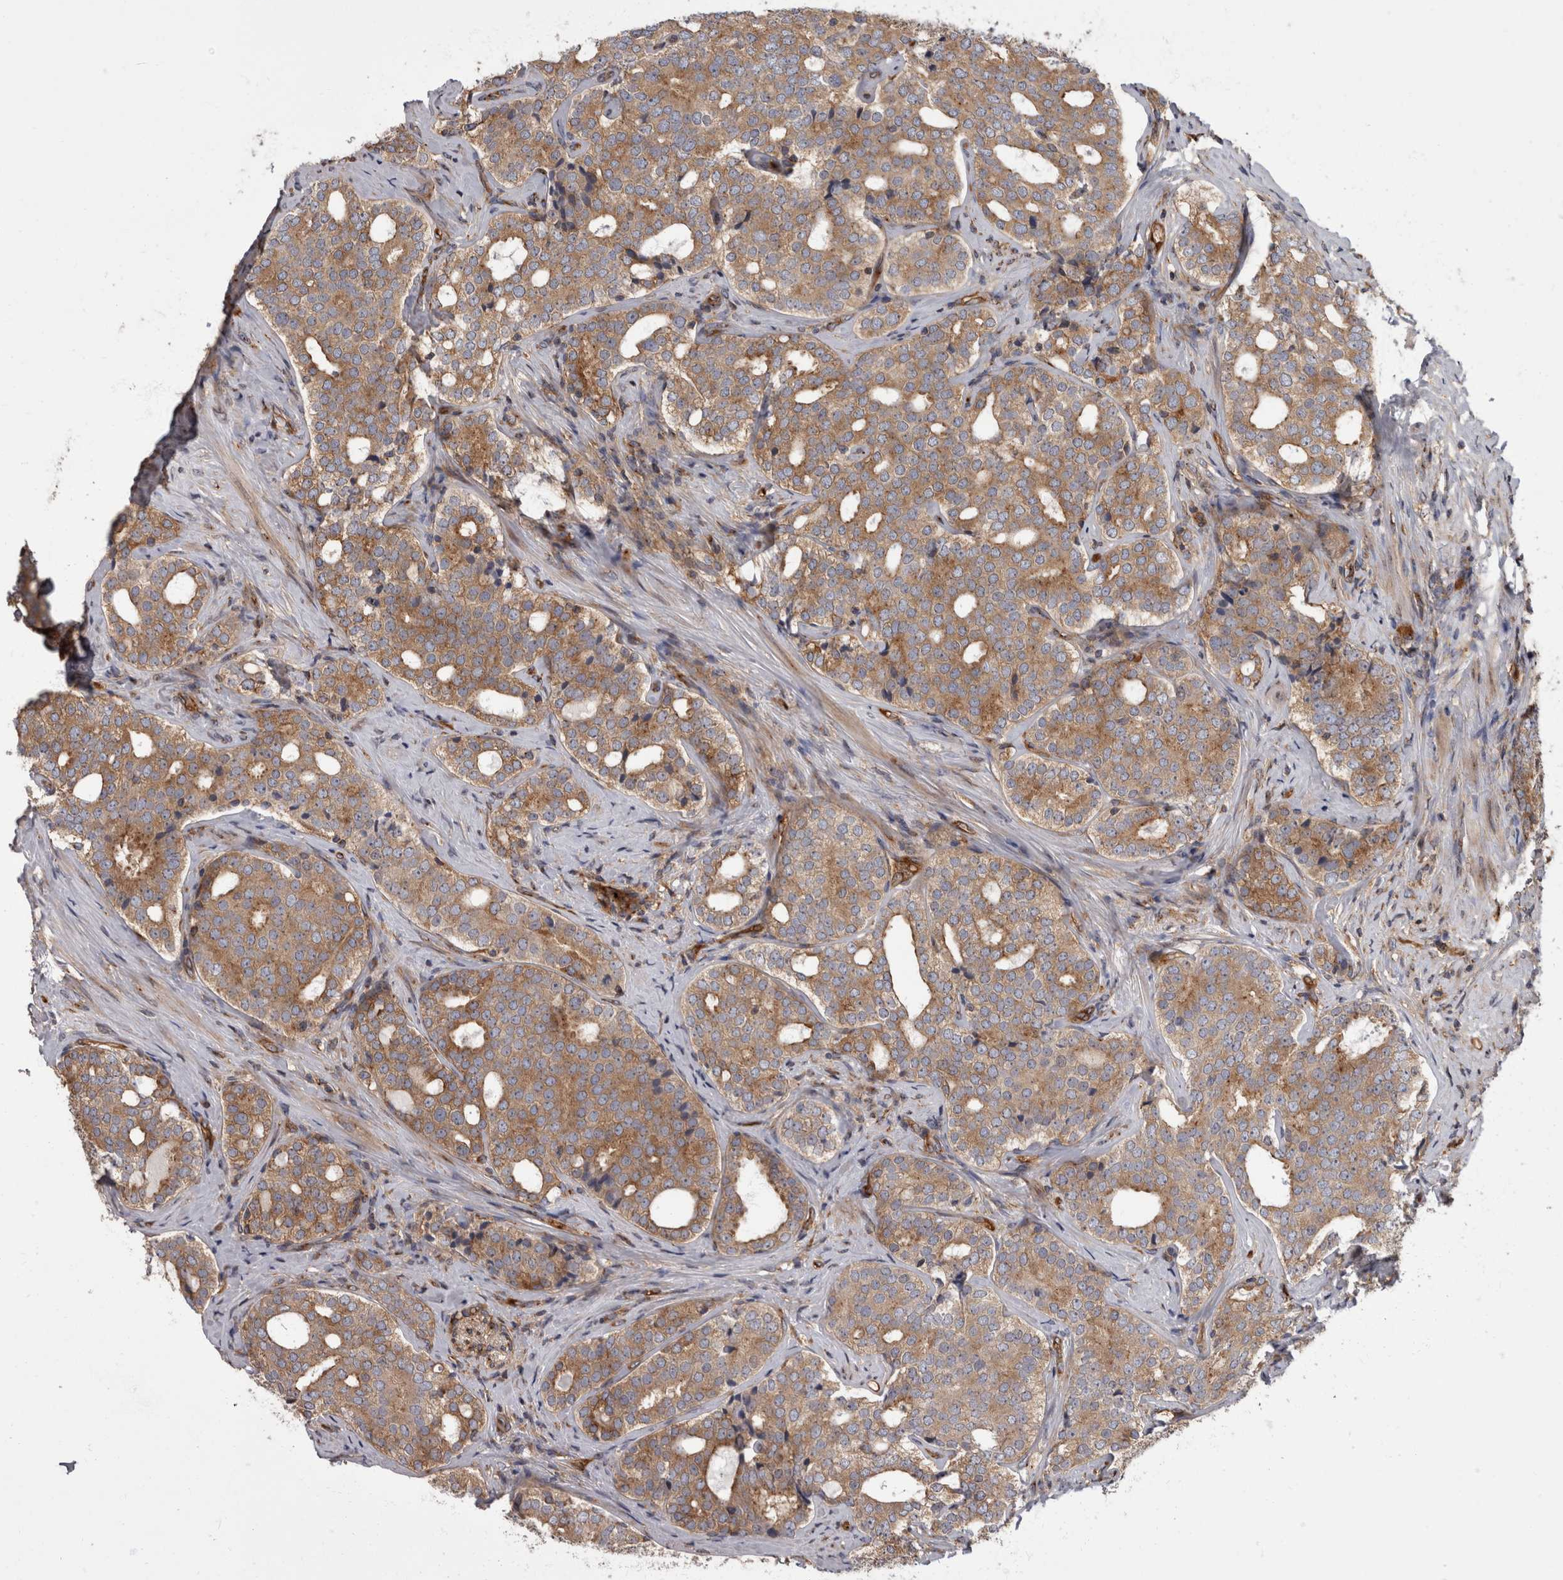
{"staining": {"intensity": "moderate", "quantity": ">75%", "location": "cytoplasmic/membranous"}, "tissue": "prostate cancer", "cell_type": "Tumor cells", "image_type": "cancer", "snomed": [{"axis": "morphology", "description": "Adenocarcinoma, High grade"}, {"axis": "topography", "description": "Prostate"}], "caption": "A medium amount of moderate cytoplasmic/membranous positivity is seen in about >75% of tumor cells in high-grade adenocarcinoma (prostate) tissue.", "gene": "HOOK3", "patient": {"sex": "male", "age": 56}}